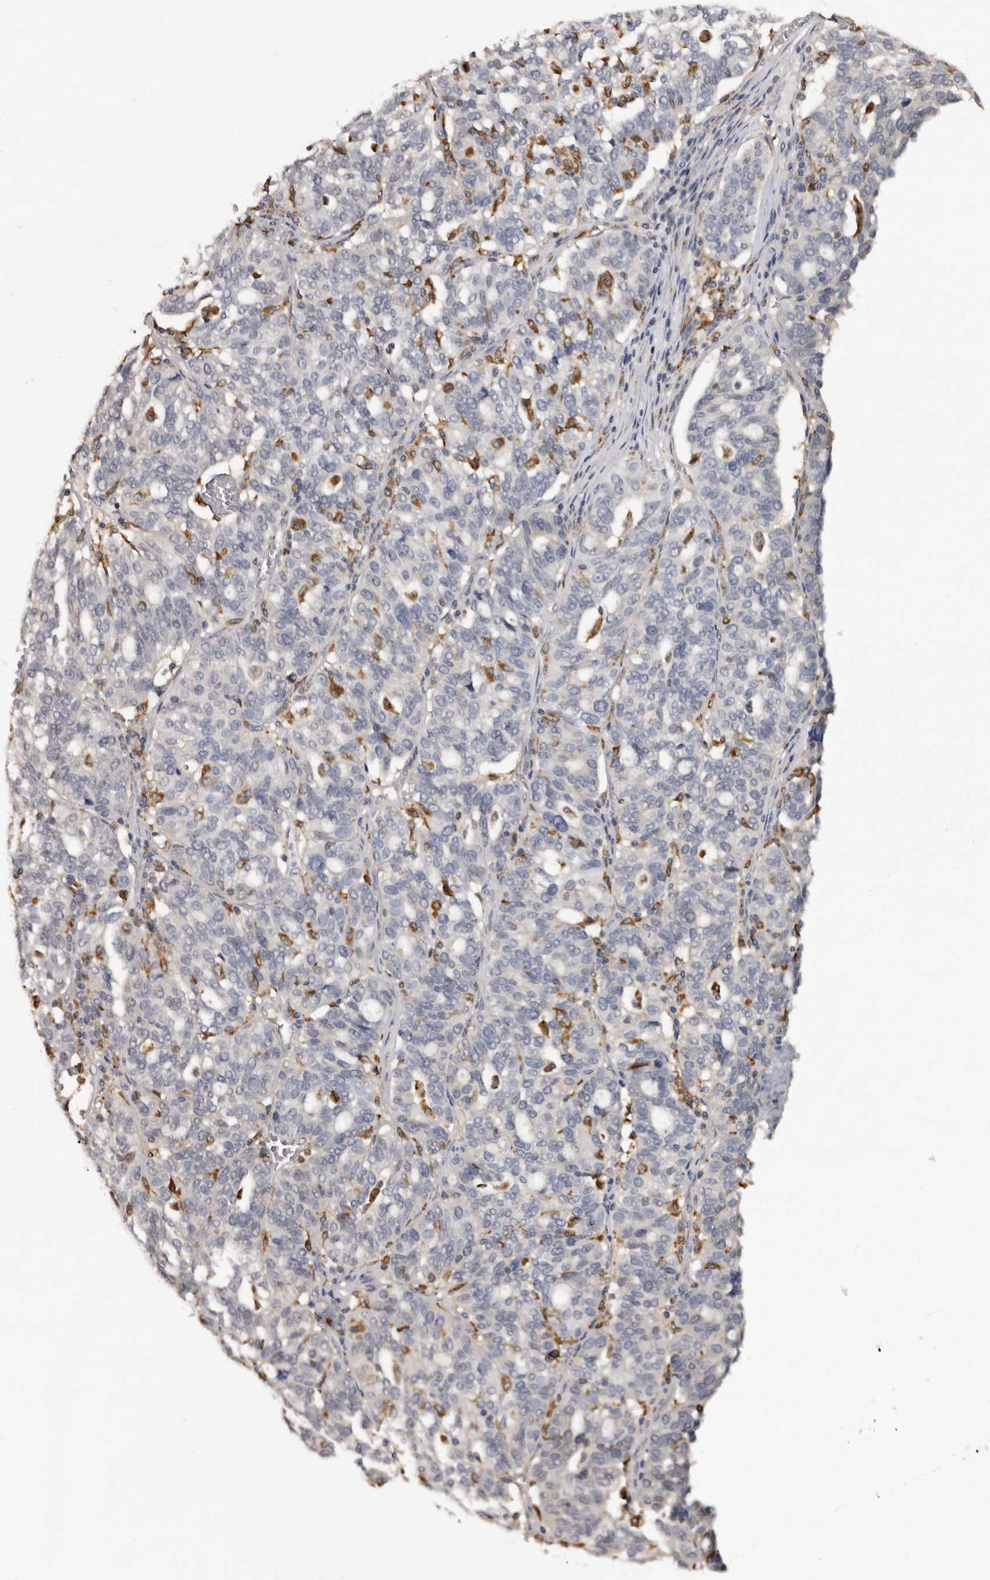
{"staining": {"intensity": "negative", "quantity": "none", "location": "none"}, "tissue": "ovarian cancer", "cell_type": "Tumor cells", "image_type": "cancer", "snomed": [{"axis": "morphology", "description": "Cystadenocarcinoma, serous, NOS"}, {"axis": "topography", "description": "Ovary"}], "caption": "Histopathology image shows no protein expression in tumor cells of serous cystadenocarcinoma (ovarian) tissue.", "gene": "TNNI1", "patient": {"sex": "female", "age": 59}}